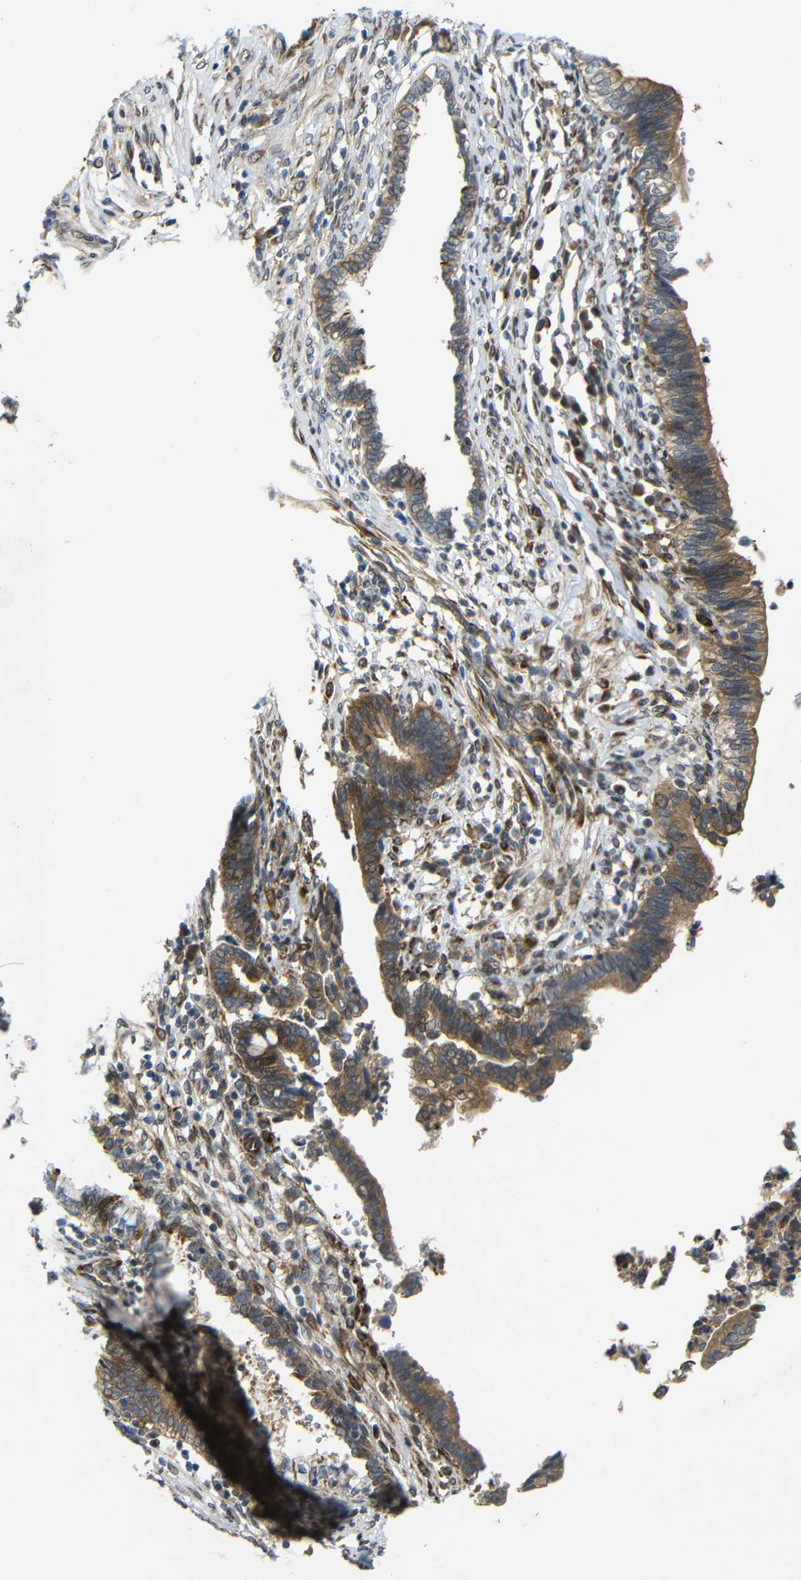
{"staining": {"intensity": "moderate", "quantity": ">75%", "location": "cytoplasmic/membranous"}, "tissue": "cervical cancer", "cell_type": "Tumor cells", "image_type": "cancer", "snomed": [{"axis": "morphology", "description": "Adenocarcinoma, NOS"}, {"axis": "topography", "description": "Cervix"}], "caption": "IHC micrograph of neoplastic tissue: human cervical adenocarcinoma stained using immunohistochemistry exhibits medium levels of moderate protein expression localized specifically in the cytoplasmic/membranous of tumor cells, appearing as a cytoplasmic/membranous brown color.", "gene": "P3H2", "patient": {"sex": "female", "age": 44}}